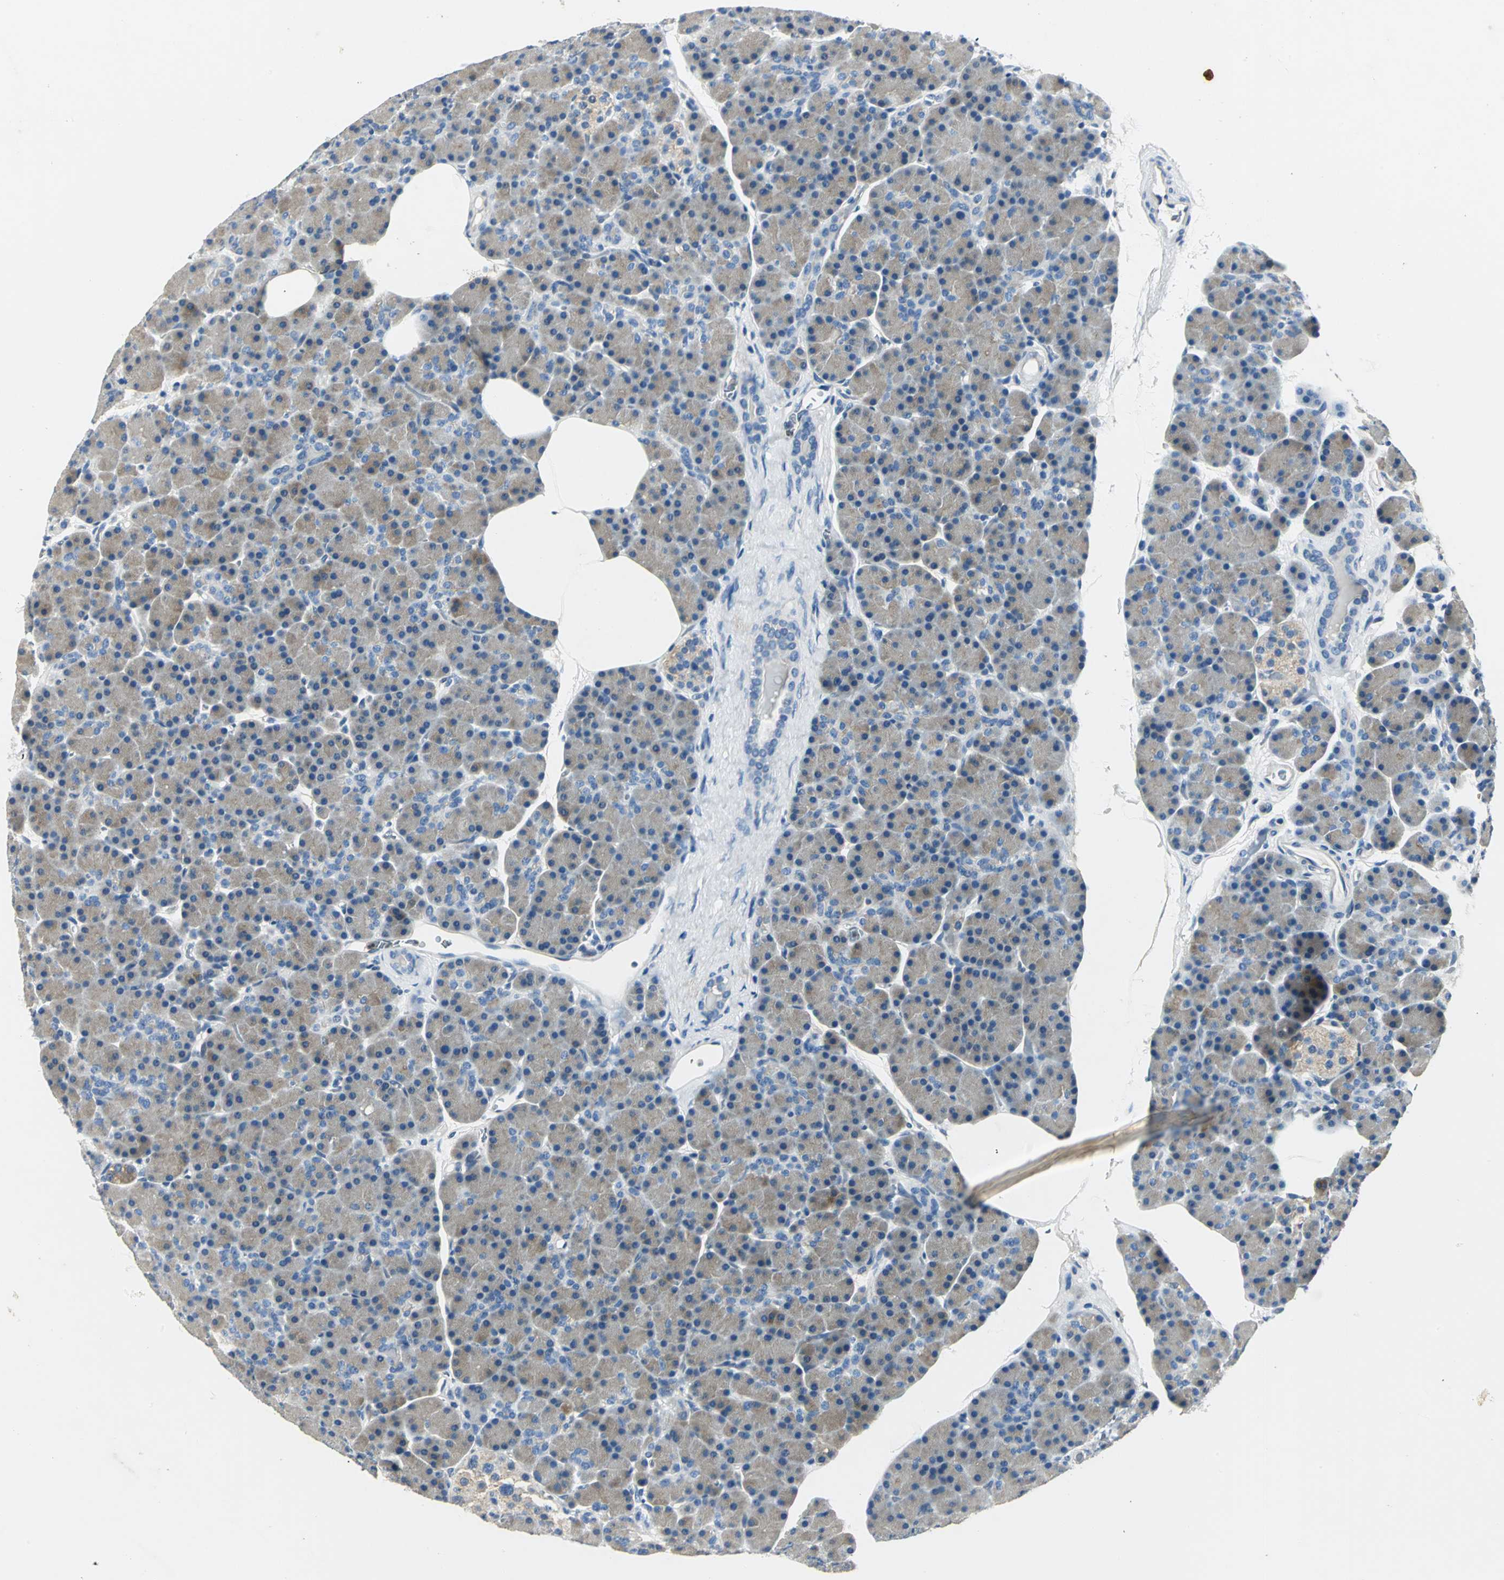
{"staining": {"intensity": "weak", "quantity": ">75%", "location": "cytoplasmic/membranous"}, "tissue": "pancreas", "cell_type": "Exocrine glandular cells", "image_type": "normal", "snomed": [{"axis": "morphology", "description": "Normal tissue, NOS"}, {"axis": "topography", "description": "Pancreas"}], "caption": "Weak cytoplasmic/membranous staining for a protein is present in approximately >75% of exocrine glandular cells of normal pancreas using immunohistochemistry (IHC).", "gene": "RIPOR1", "patient": {"sex": "female", "age": 43}}